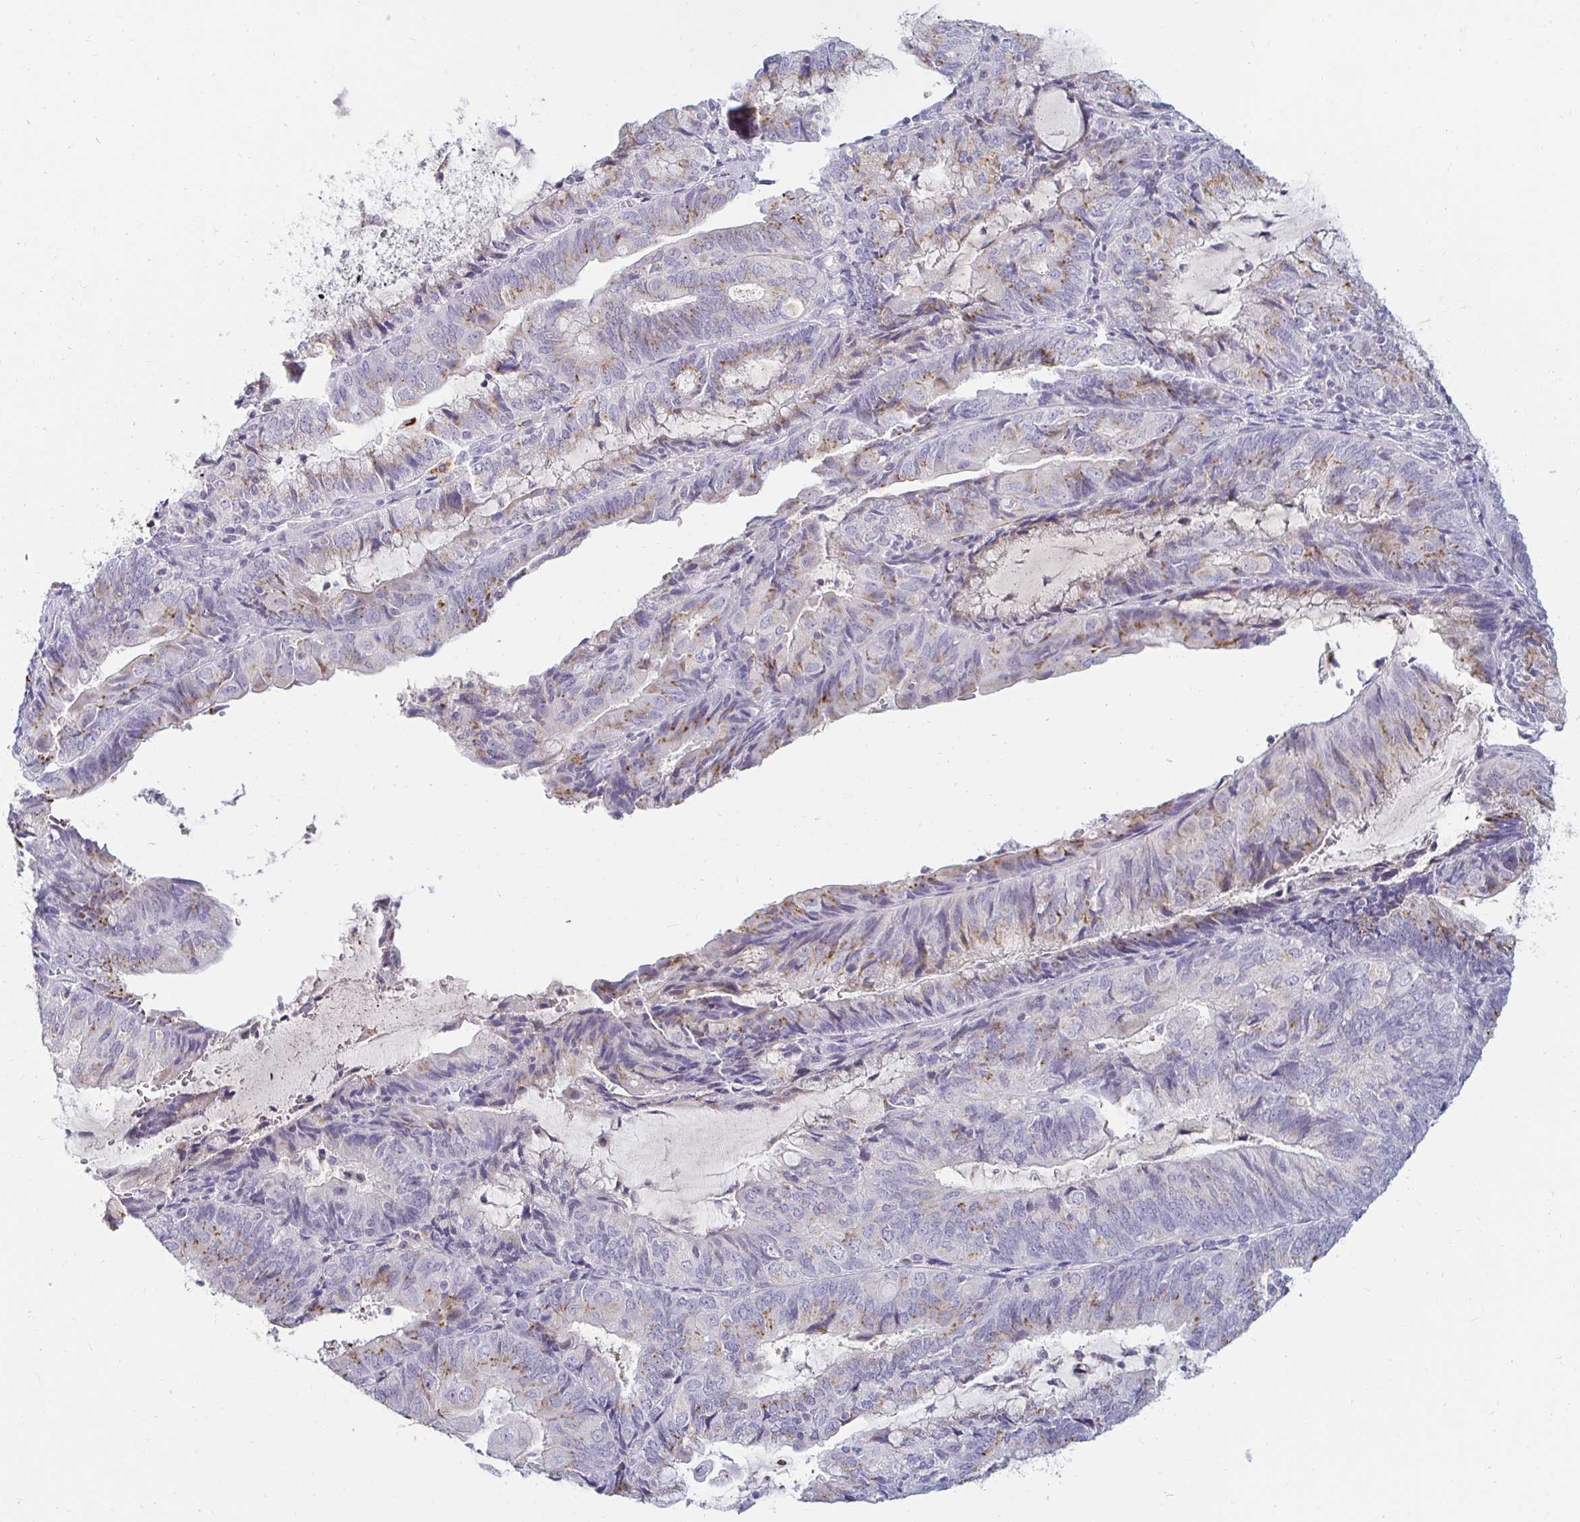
{"staining": {"intensity": "moderate", "quantity": "25%-75%", "location": "cytoplasmic/membranous"}, "tissue": "endometrial cancer", "cell_type": "Tumor cells", "image_type": "cancer", "snomed": [{"axis": "morphology", "description": "Adenocarcinoma, NOS"}, {"axis": "topography", "description": "Endometrium"}], "caption": "A medium amount of moderate cytoplasmic/membranous expression is identified in about 25%-75% of tumor cells in endometrial adenocarcinoma tissue.", "gene": "OR51D1", "patient": {"sex": "female", "age": 81}}